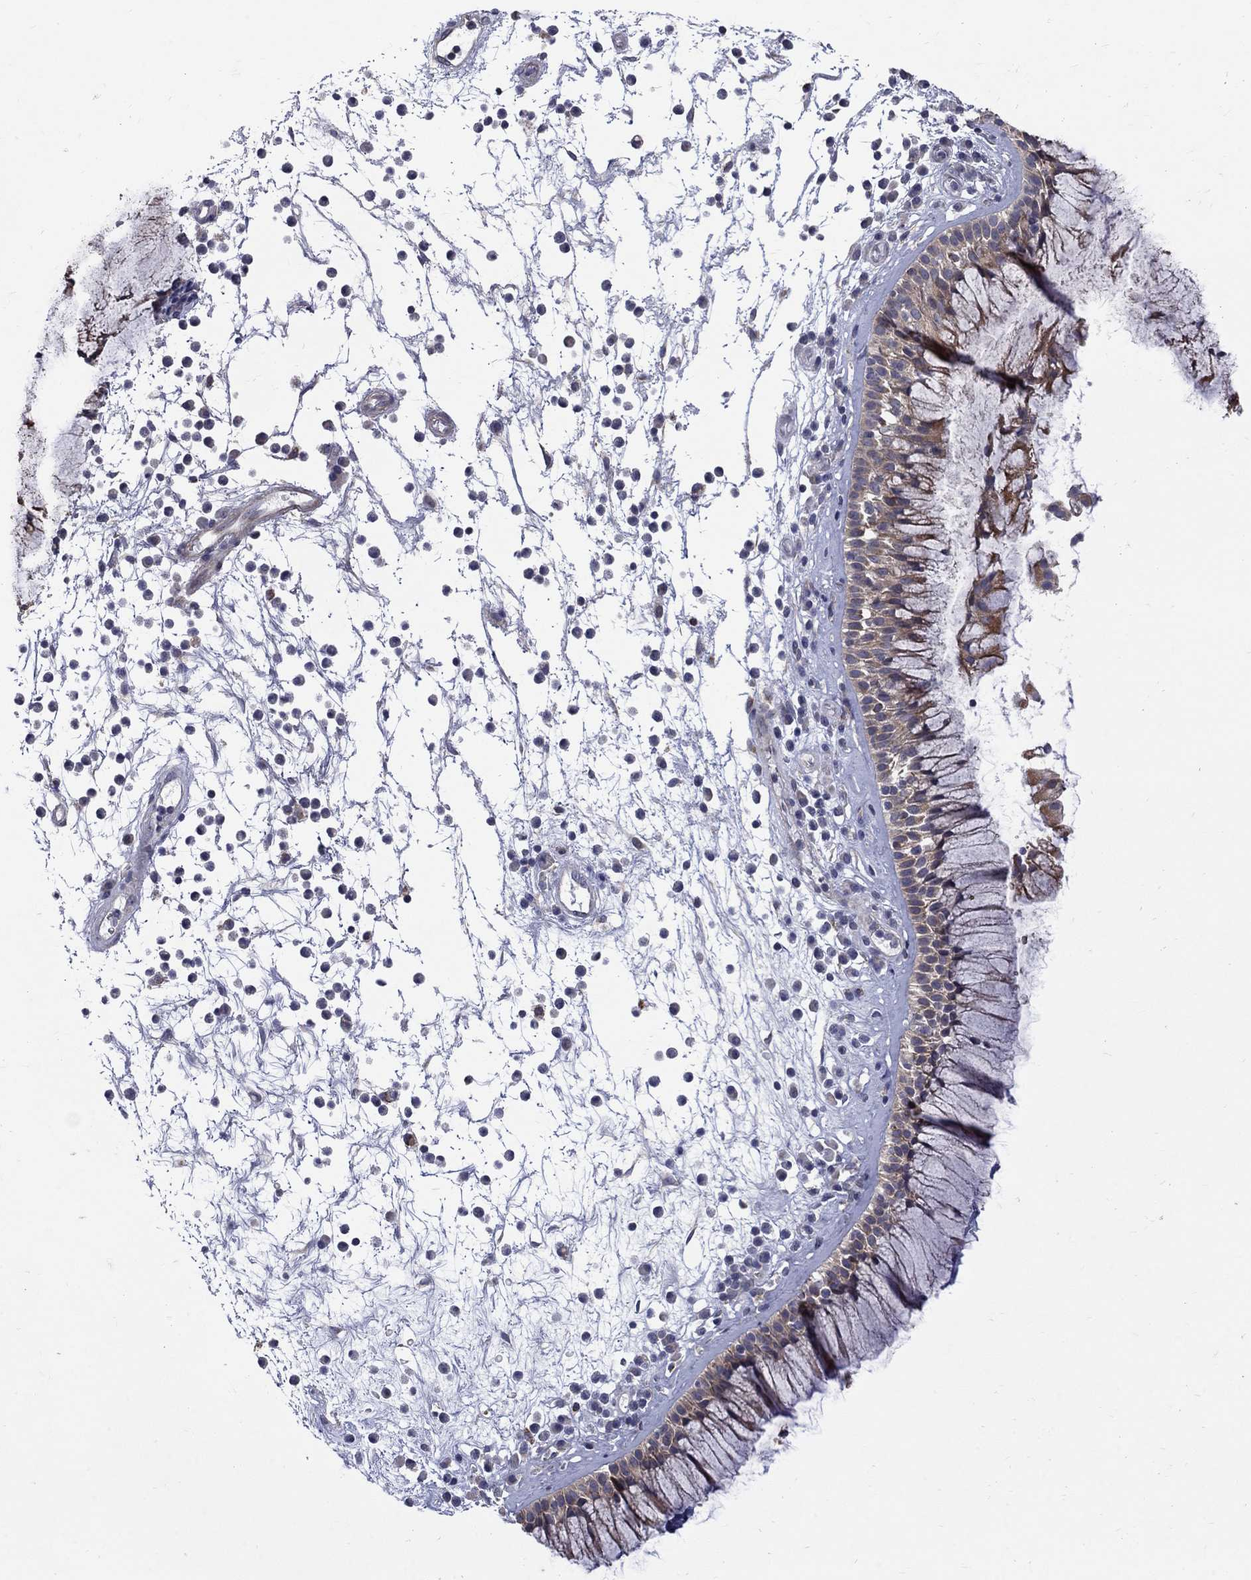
{"staining": {"intensity": "moderate", "quantity": "<25%", "location": "cytoplasmic/membranous"}, "tissue": "nasopharynx", "cell_type": "Respiratory epithelial cells", "image_type": "normal", "snomed": [{"axis": "morphology", "description": "Normal tissue, NOS"}, {"axis": "topography", "description": "Nasopharynx"}], "caption": "Immunohistochemical staining of unremarkable nasopharynx exhibits <25% levels of moderate cytoplasmic/membranous protein staining in approximately <25% of respiratory epithelial cells.", "gene": "SH2B1", "patient": {"sex": "male", "age": 77}}